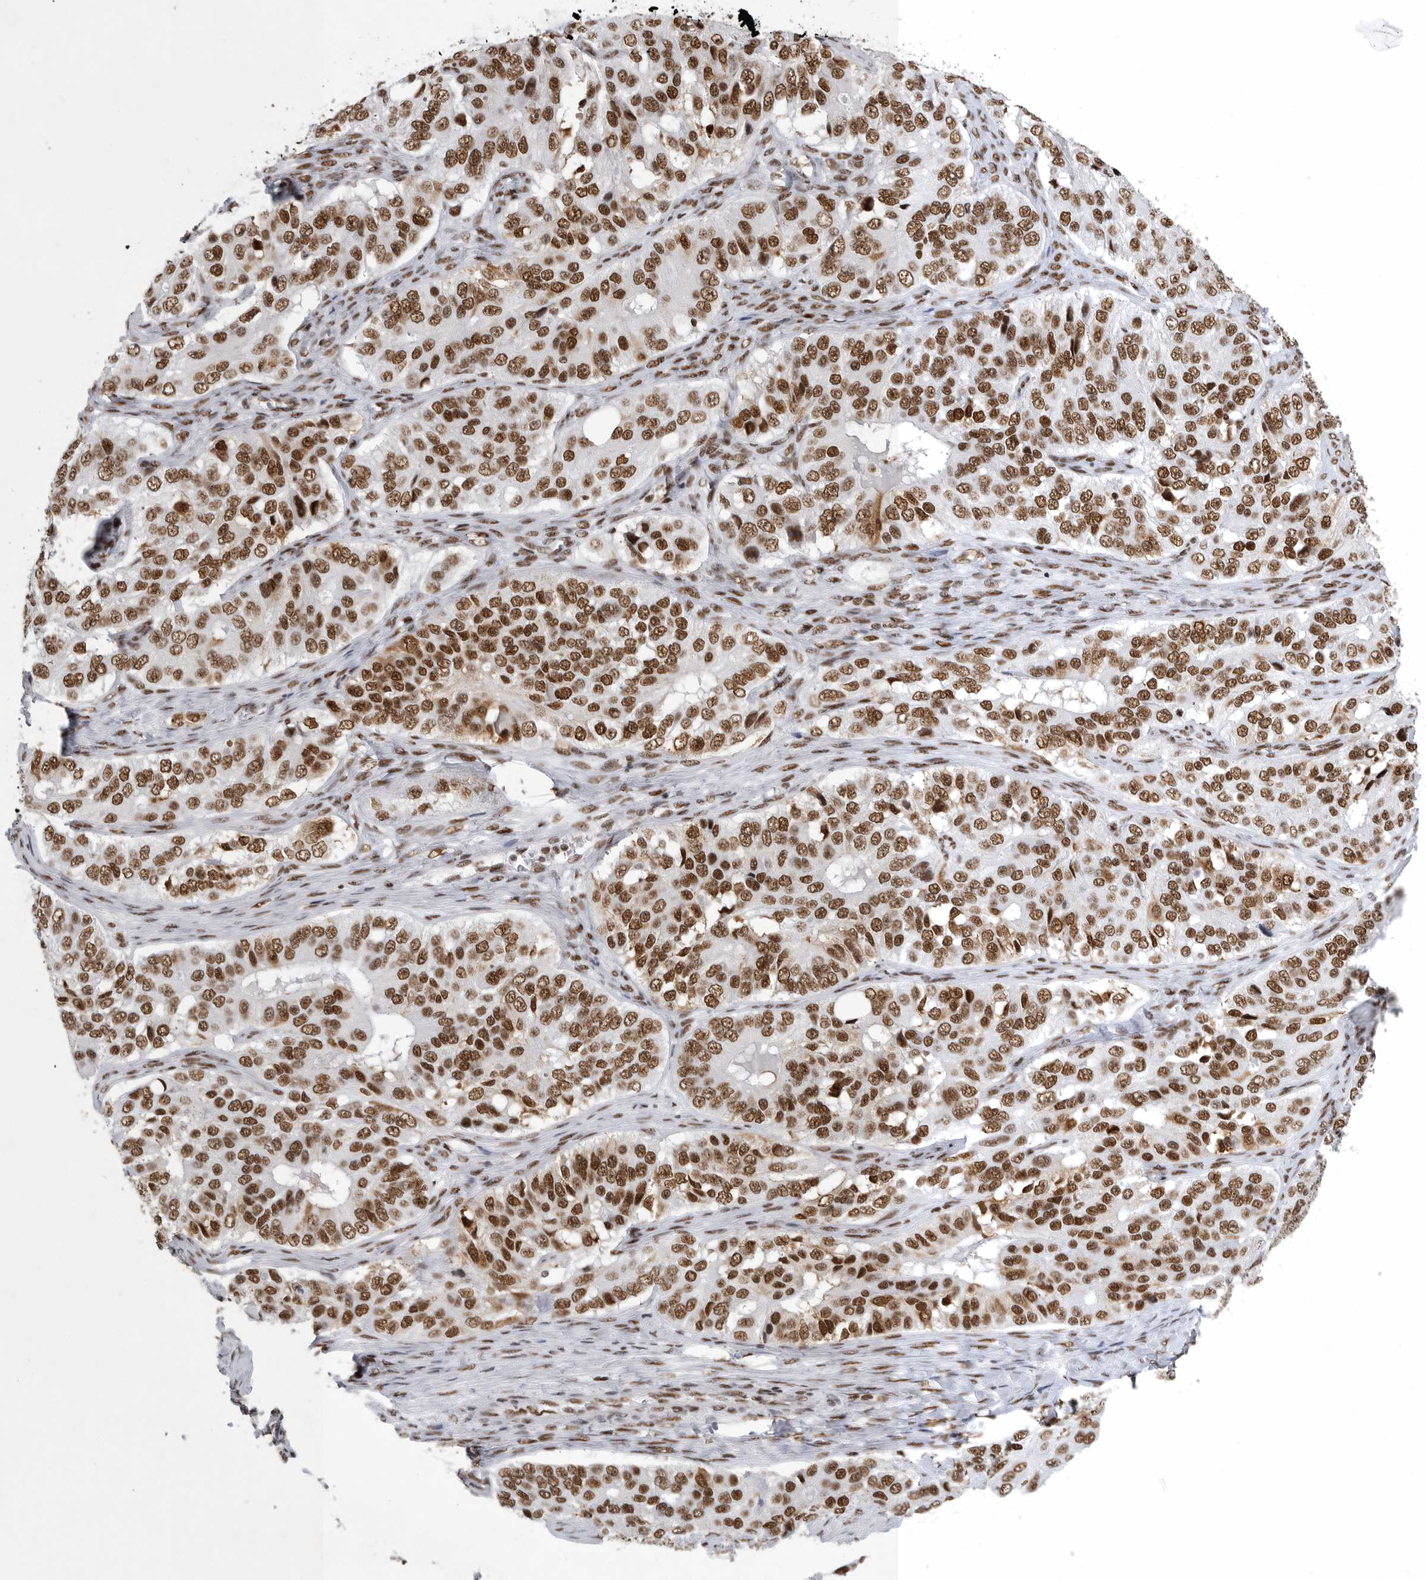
{"staining": {"intensity": "moderate", "quantity": ">75%", "location": "nuclear"}, "tissue": "ovarian cancer", "cell_type": "Tumor cells", "image_type": "cancer", "snomed": [{"axis": "morphology", "description": "Carcinoma, endometroid"}, {"axis": "topography", "description": "Ovary"}], "caption": "A brown stain shows moderate nuclear expression of a protein in human endometroid carcinoma (ovarian) tumor cells.", "gene": "BCLAF1", "patient": {"sex": "female", "age": 51}}